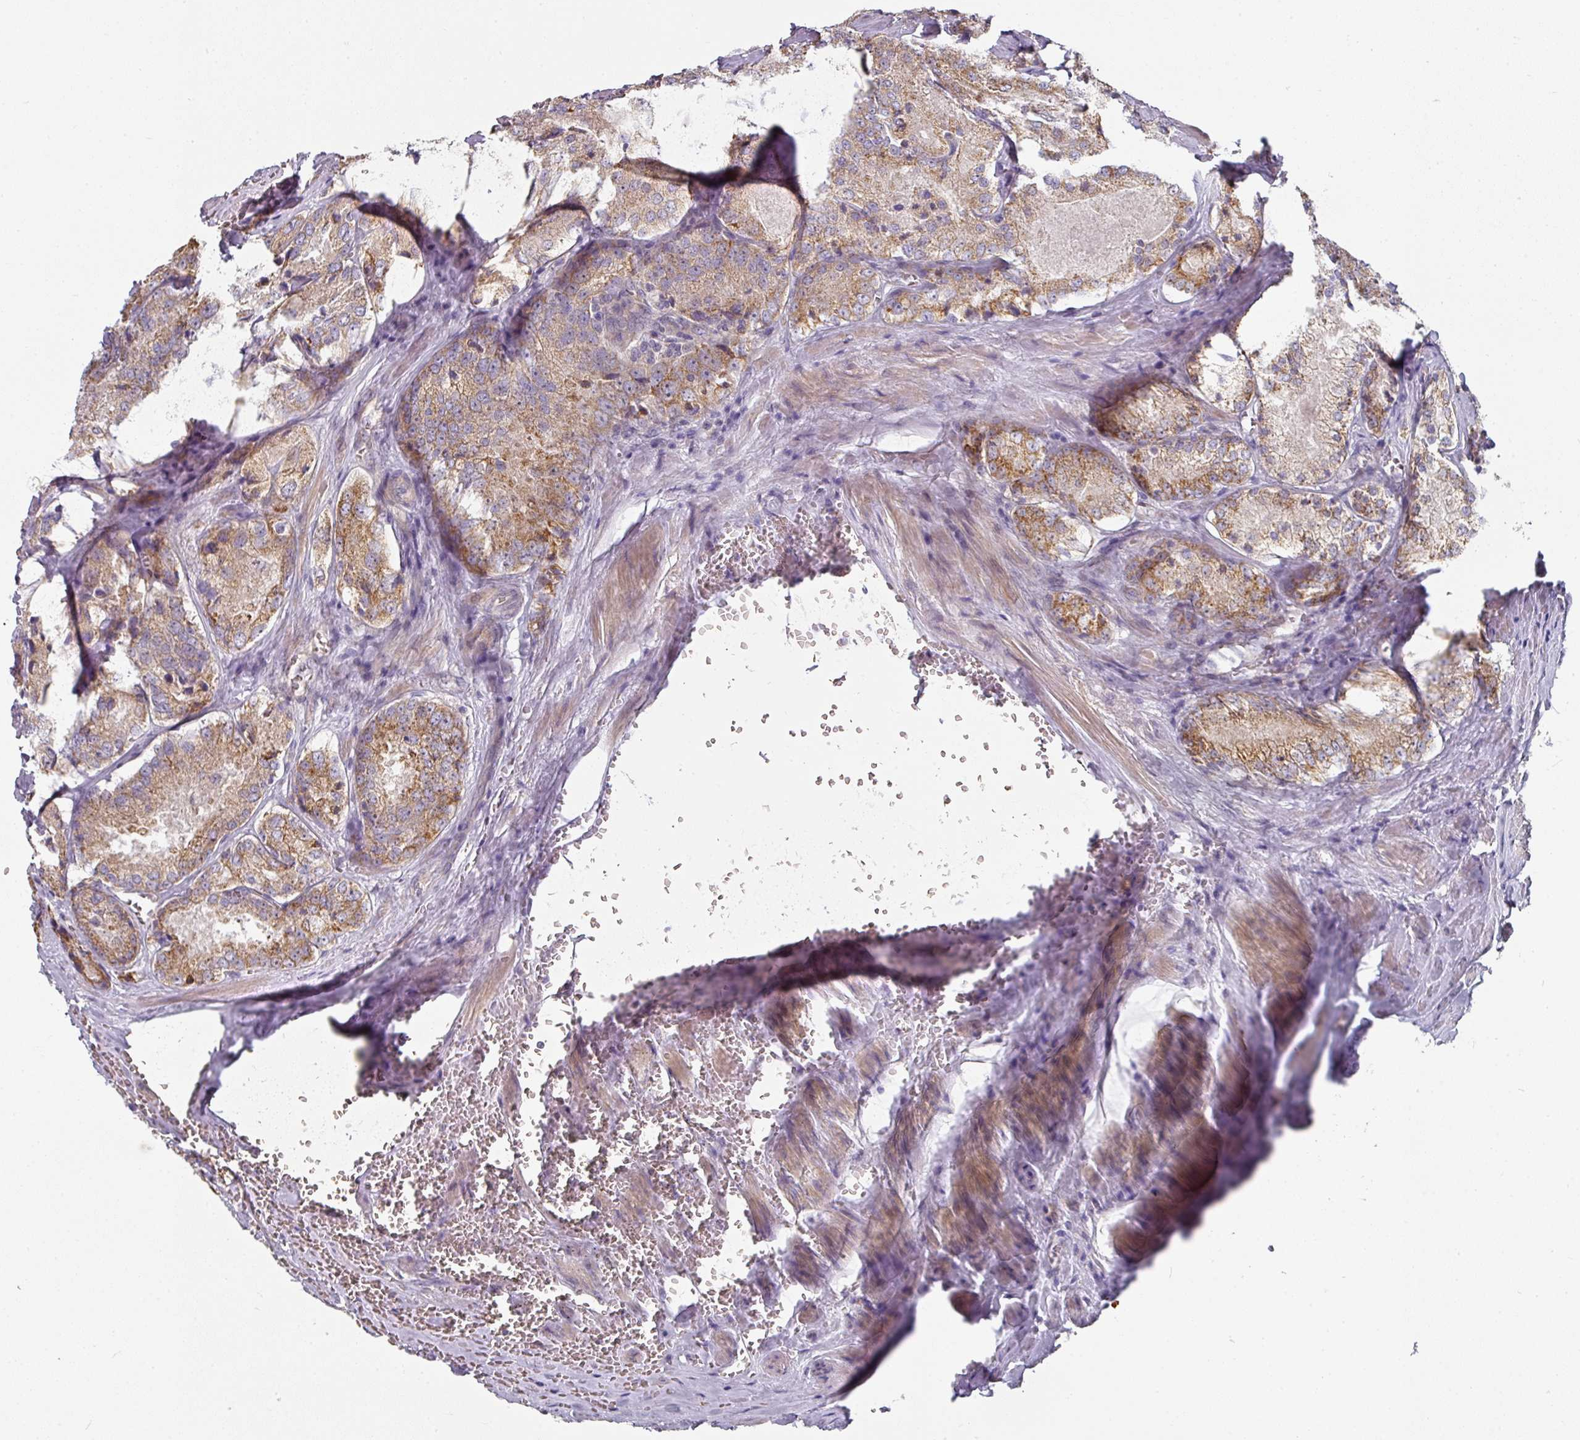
{"staining": {"intensity": "moderate", "quantity": ">75%", "location": "cytoplasmic/membranous"}, "tissue": "prostate cancer", "cell_type": "Tumor cells", "image_type": "cancer", "snomed": [{"axis": "morphology", "description": "Adenocarcinoma, Low grade"}, {"axis": "topography", "description": "Prostate"}], "caption": "Immunohistochemistry (IHC) of prostate adenocarcinoma (low-grade) demonstrates medium levels of moderate cytoplasmic/membranous expression in about >75% of tumor cells.", "gene": "PYROXD2", "patient": {"sex": "male", "age": 68}}